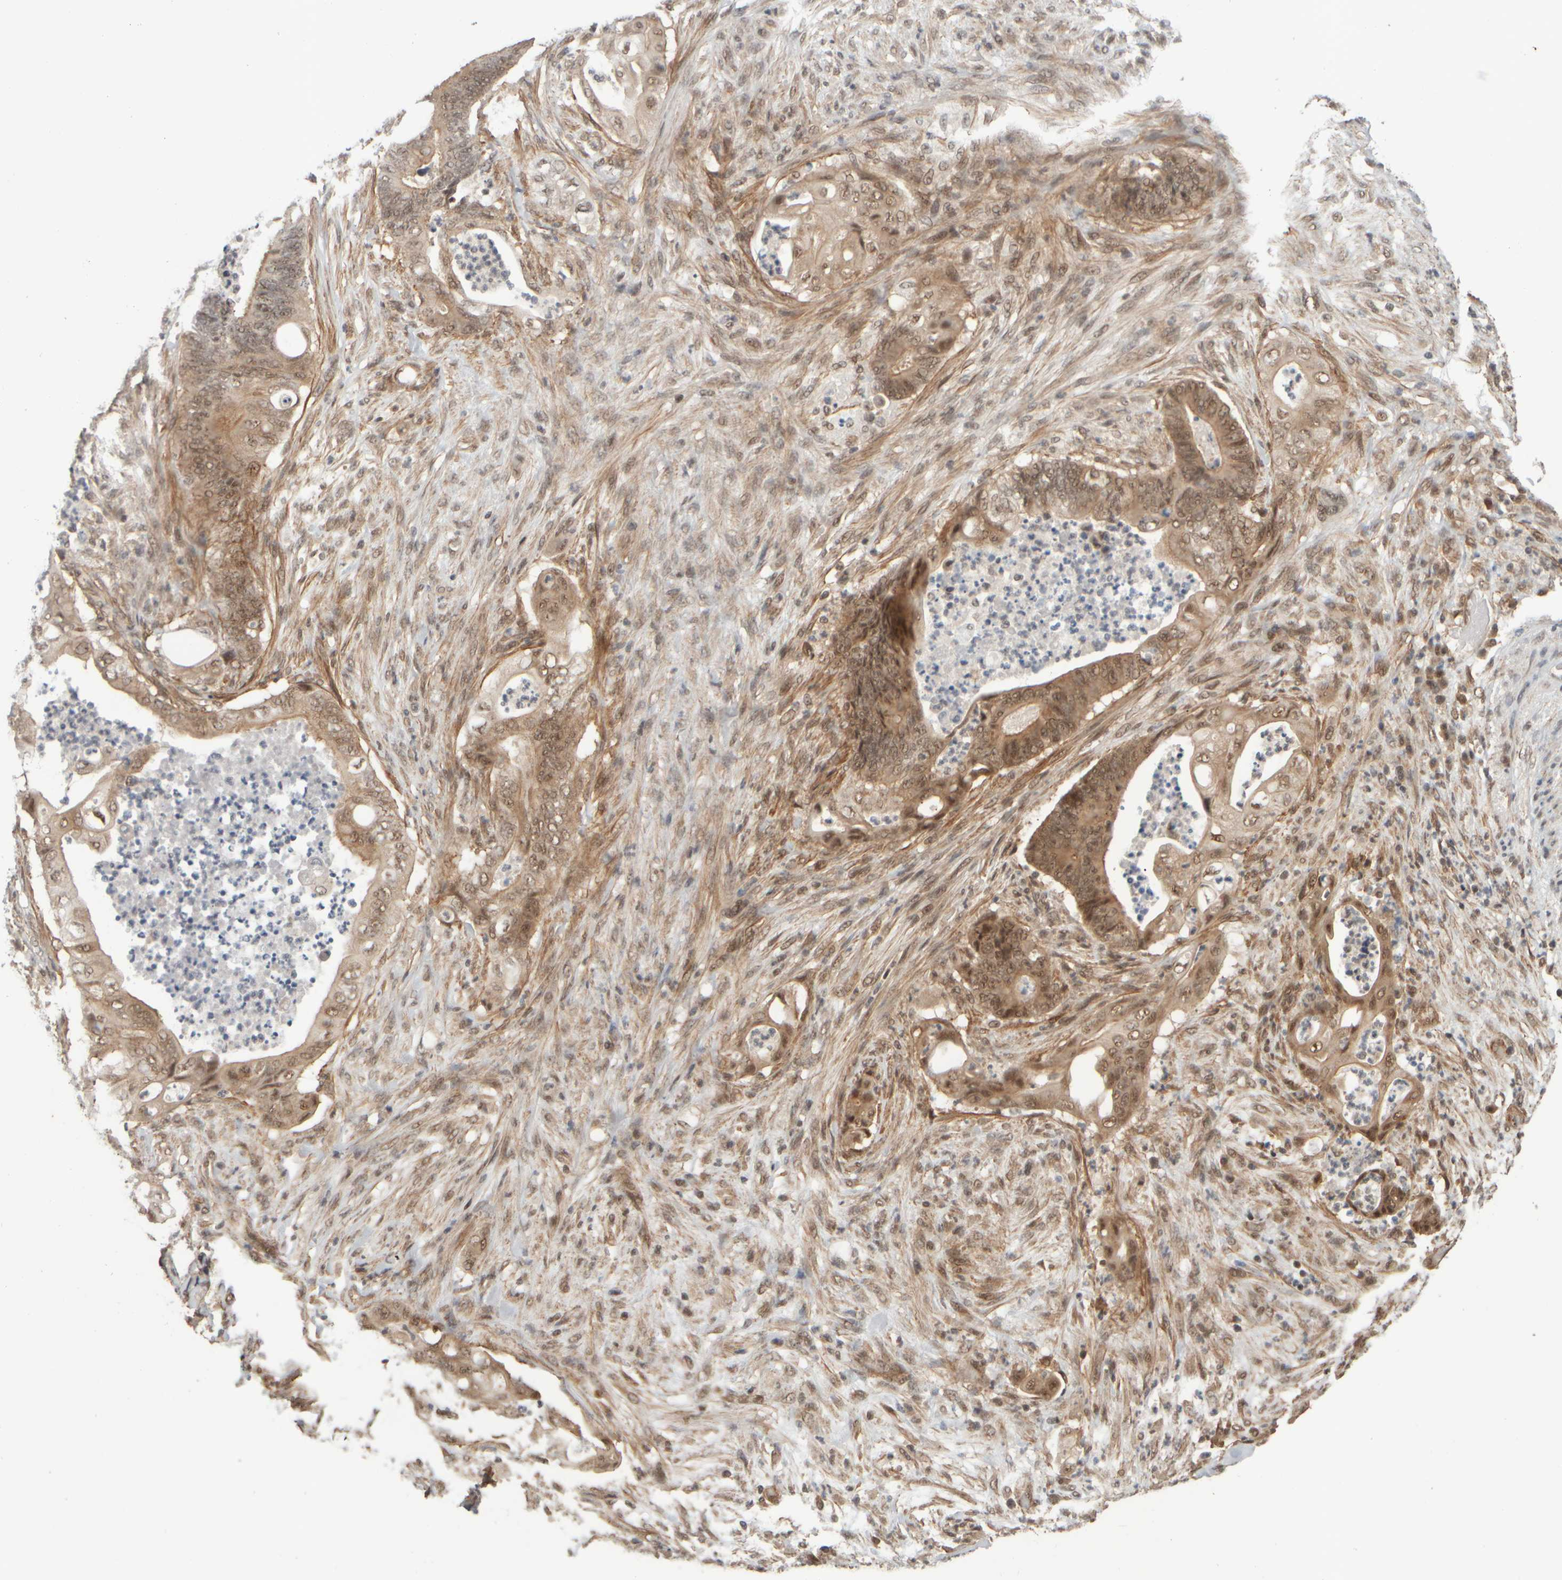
{"staining": {"intensity": "moderate", "quantity": ">75%", "location": "cytoplasmic/membranous"}, "tissue": "stomach cancer", "cell_type": "Tumor cells", "image_type": "cancer", "snomed": [{"axis": "morphology", "description": "Adenocarcinoma, NOS"}, {"axis": "topography", "description": "Stomach"}], "caption": "Immunohistochemistry histopathology image of stomach cancer stained for a protein (brown), which displays medium levels of moderate cytoplasmic/membranous staining in about >75% of tumor cells.", "gene": "SYNRG", "patient": {"sex": "female", "age": 73}}